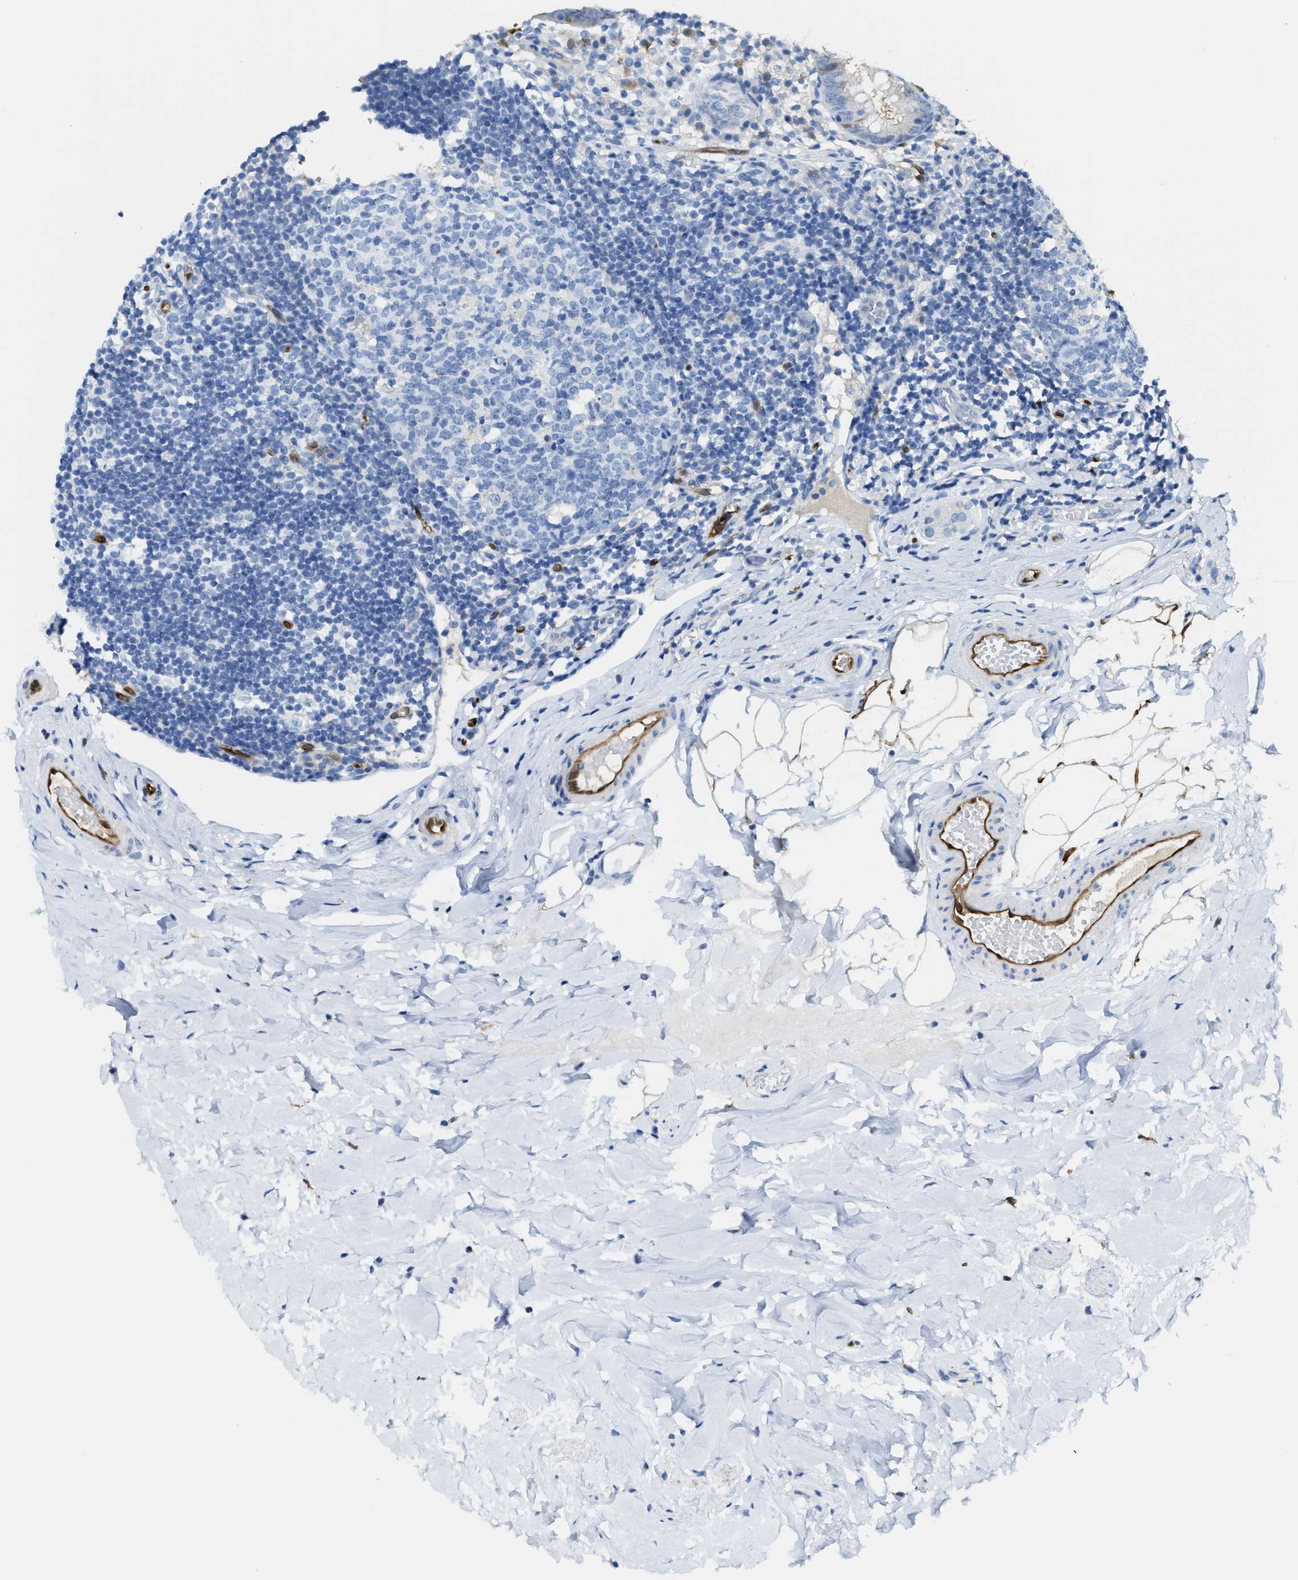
{"staining": {"intensity": "moderate", "quantity": "<25%", "location": "cytoplasmic/membranous"}, "tissue": "appendix", "cell_type": "Glandular cells", "image_type": "normal", "snomed": [{"axis": "morphology", "description": "Normal tissue, NOS"}, {"axis": "topography", "description": "Appendix"}], "caption": "High-power microscopy captured an immunohistochemistry (IHC) micrograph of unremarkable appendix, revealing moderate cytoplasmic/membranous positivity in approximately <25% of glandular cells.", "gene": "ASS1", "patient": {"sex": "female", "age": 20}}